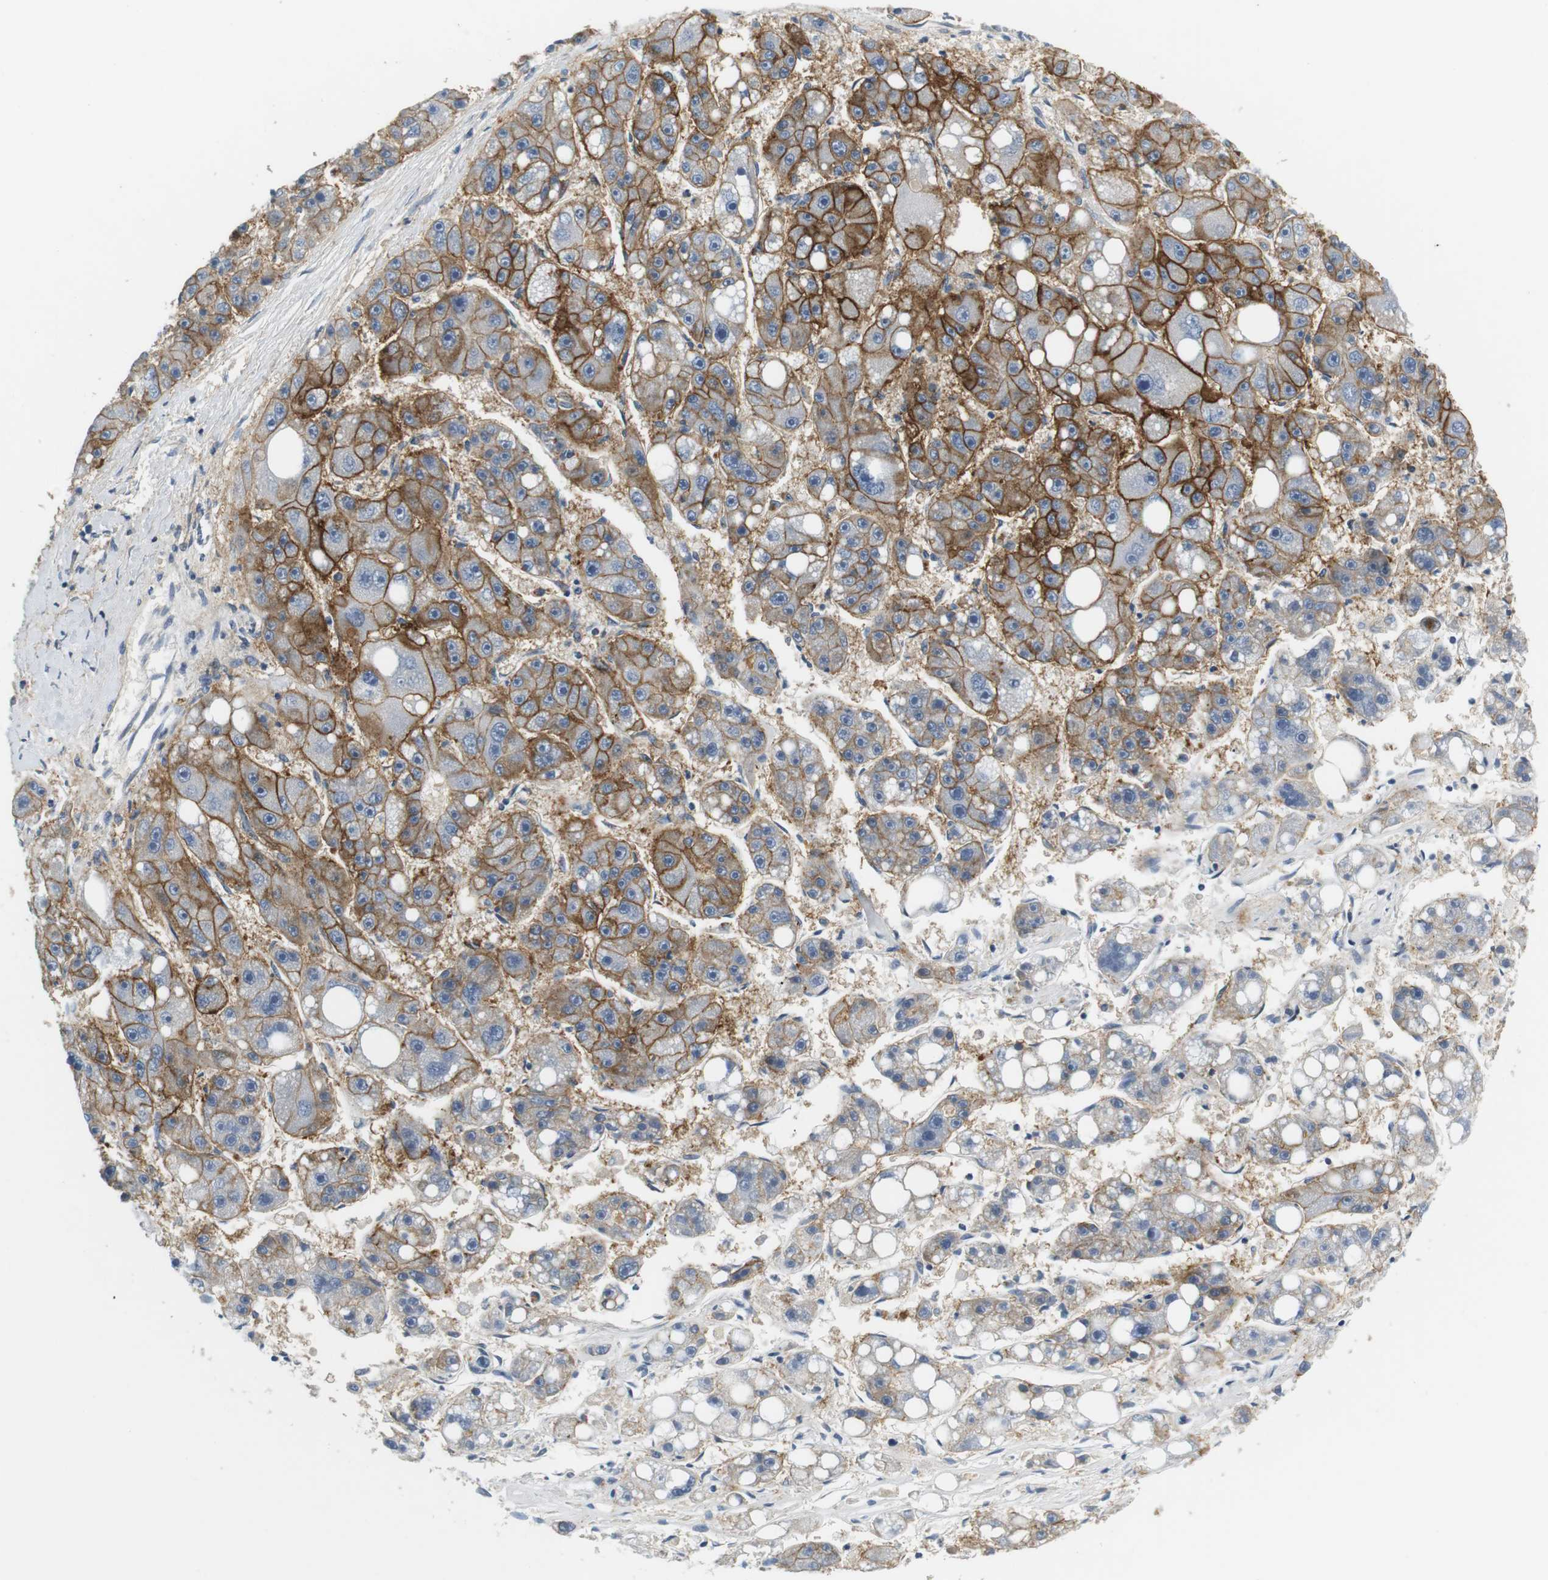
{"staining": {"intensity": "moderate", "quantity": "25%-75%", "location": "cytoplasmic/membranous"}, "tissue": "liver cancer", "cell_type": "Tumor cells", "image_type": "cancer", "snomed": [{"axis": "morphology", "description": "Carcinoma, Hepatocellular, NOS"}, {"axis": "topography", "description": "Liver"}], "caption": "Hepatocellular carcinoma (liver) tissue shows moderate cytoplasmic/membranous staining in approximately 25%-75% of tumor cells, visualized by immunohistochemistry. The staining was performed using DAB, with brown indicating positive protein expression. Nuclei are stained blue with hematoxylin.", "gene": "SLC30A1", "patient": {"sex": "female", "age": 61}}